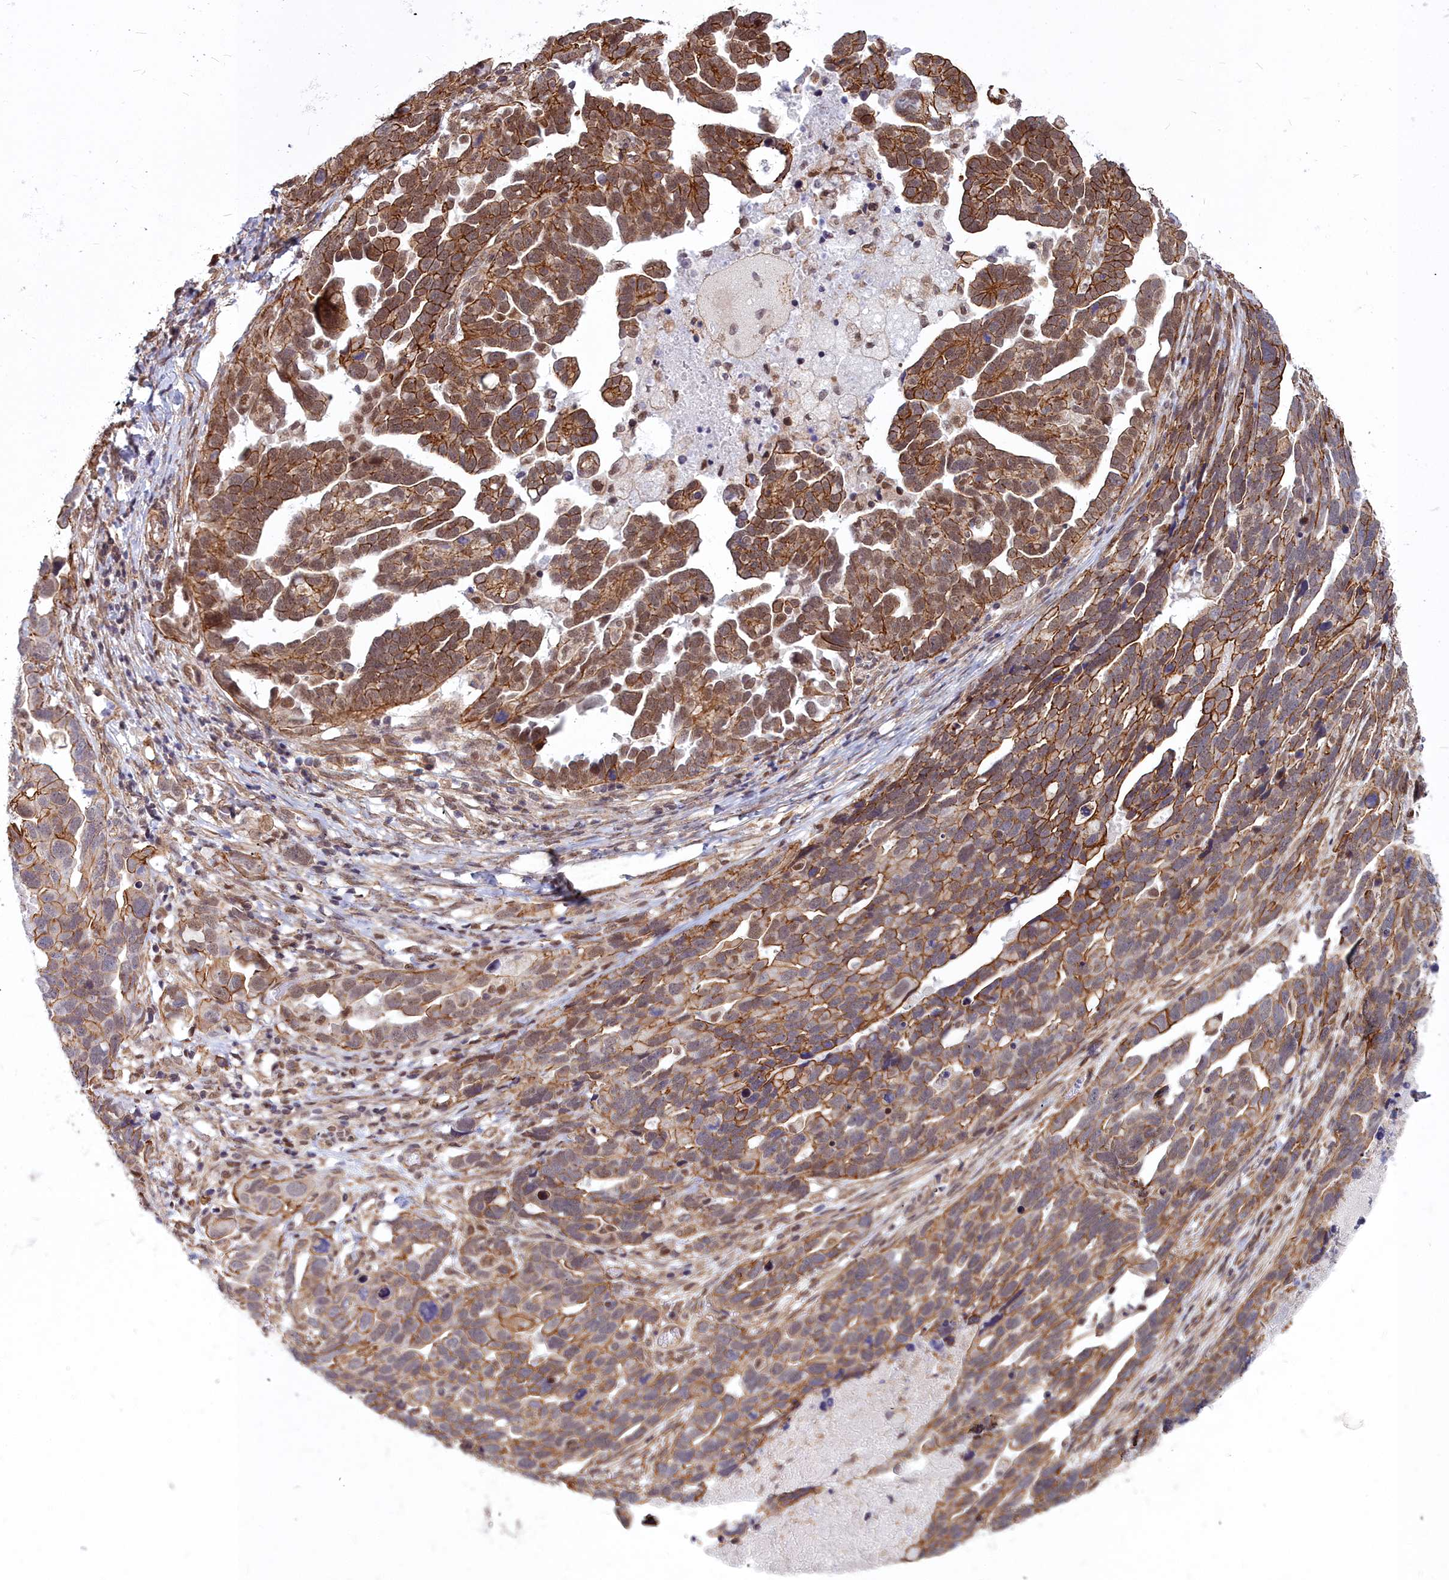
{"staining": {"intensity": "strong", "quantity": ">75%", "location": "cytoplasmic/membranous"}, "tissue": "ovarian cancer", "cell_type": "Tumor cells", "image_type": "cancer", "snomed": [{"axis": "morphology", "description": "Cystadenocarcinoma, serous, NOS"}, {"axis": "topography", "description": "Ovary"}], "caption": "IHC micrograph of human serous cystadenocarcinoma (ovarian) stained for a protein (brown), which shows high levels of strong cytoplasmic/membranous positivity in approximately >75% of tumor cells.", "gene": "YJU2", "patient": {"sex": "female", "age": 54}}